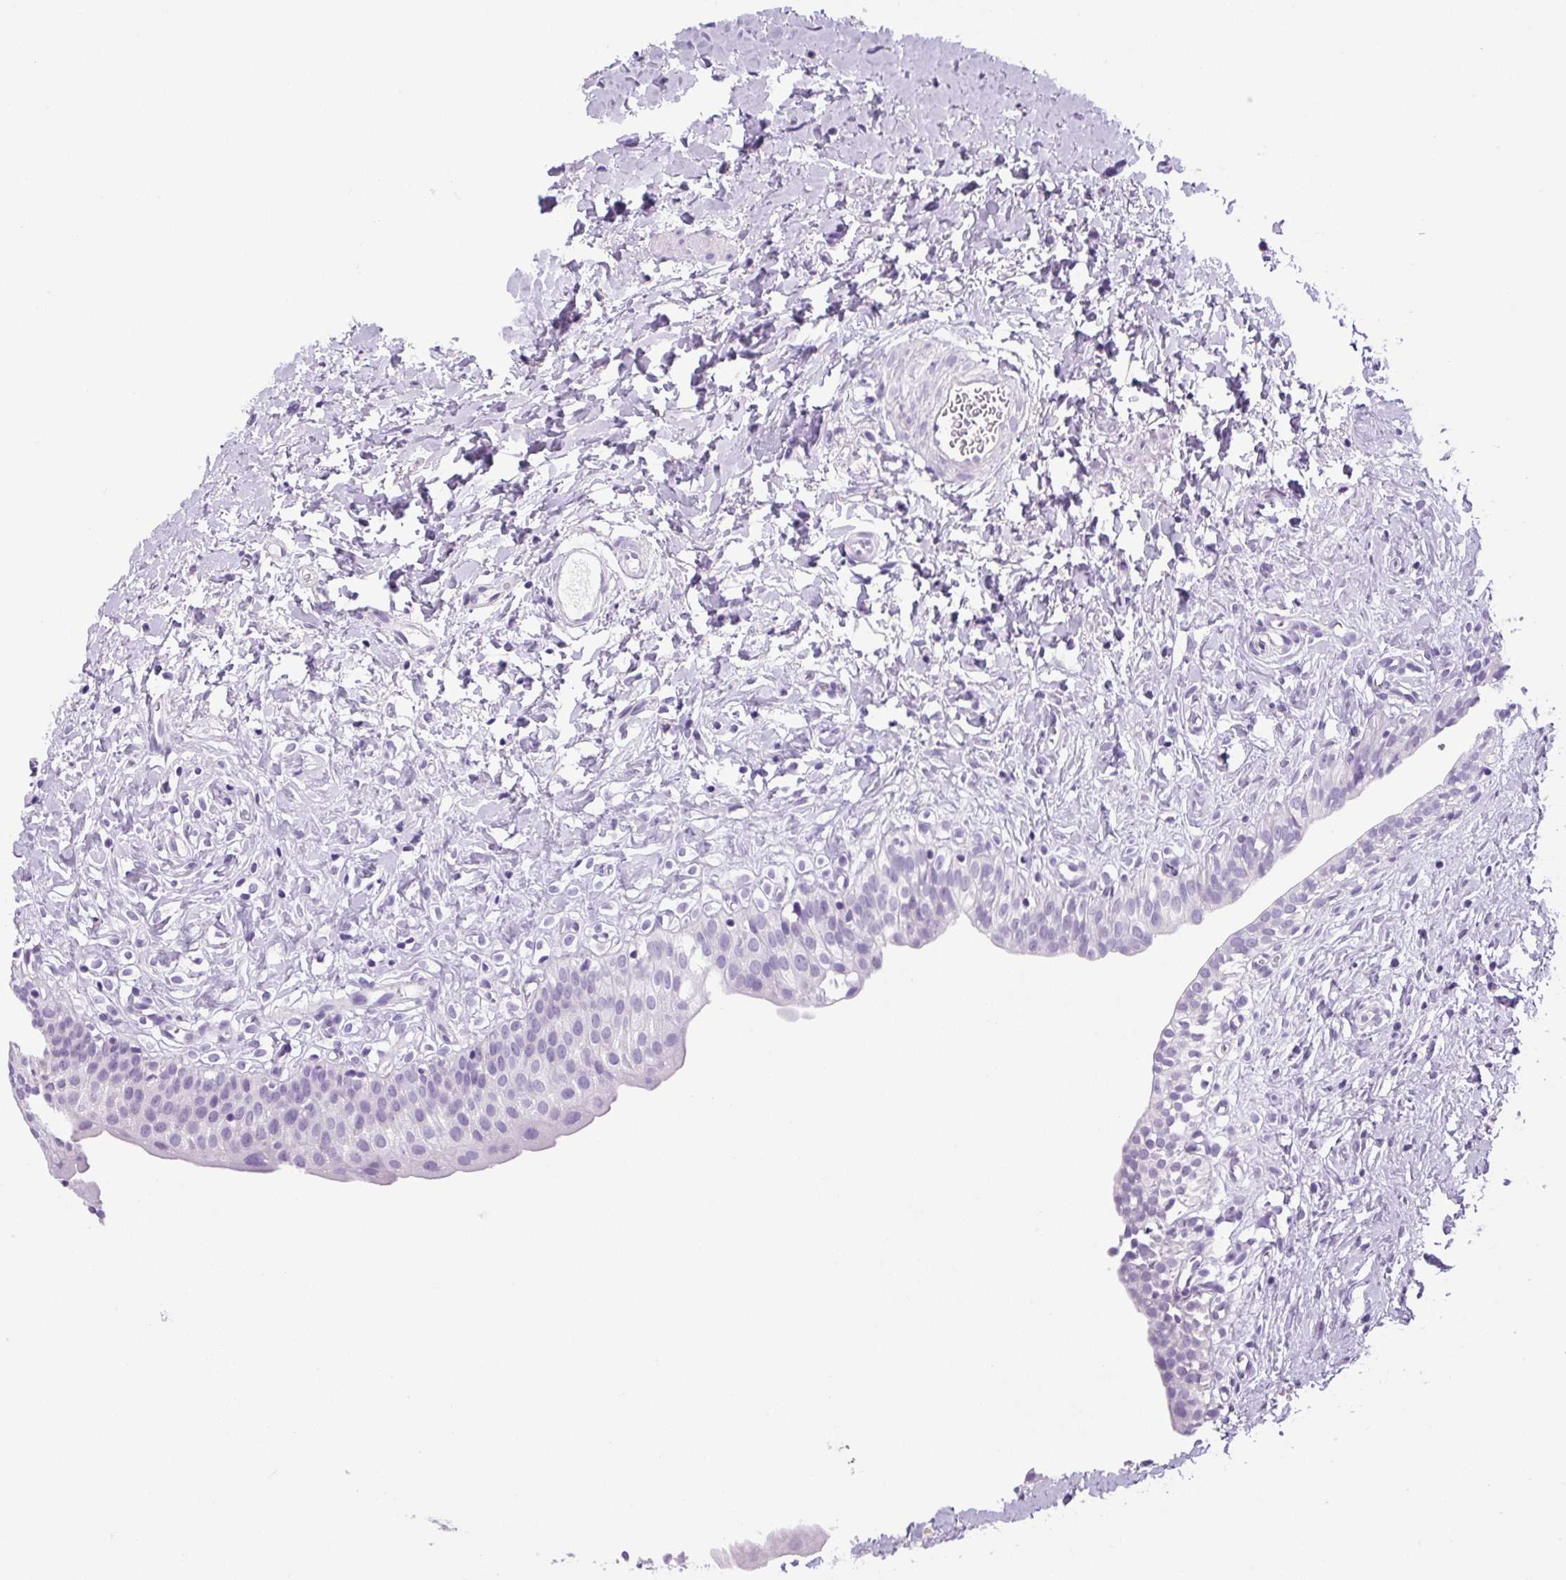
{"staining": {"intensity": "negative", "quantity": "none", "location": "none"}, "tissue": "urinary bladder", "cell_type": "Urothelial cells", "image_type": "normal", "snomed": [{"axis": "morphology", "description": "Normal tissue, NOS"}, {"axis": "topography", "description": "Urinary bladder"}], "caption": "DAB (3,3'-diaminobenzidine) immunohistochemical staining of normal urinary bladder exhibits no significant positivity in urothelial cells. The staining is performed using DAB brown chromogen with nuclei counter-stained in using hematoxylin.", "gene": "CHGA", "patient": {"sex": "male", "age": 51}}